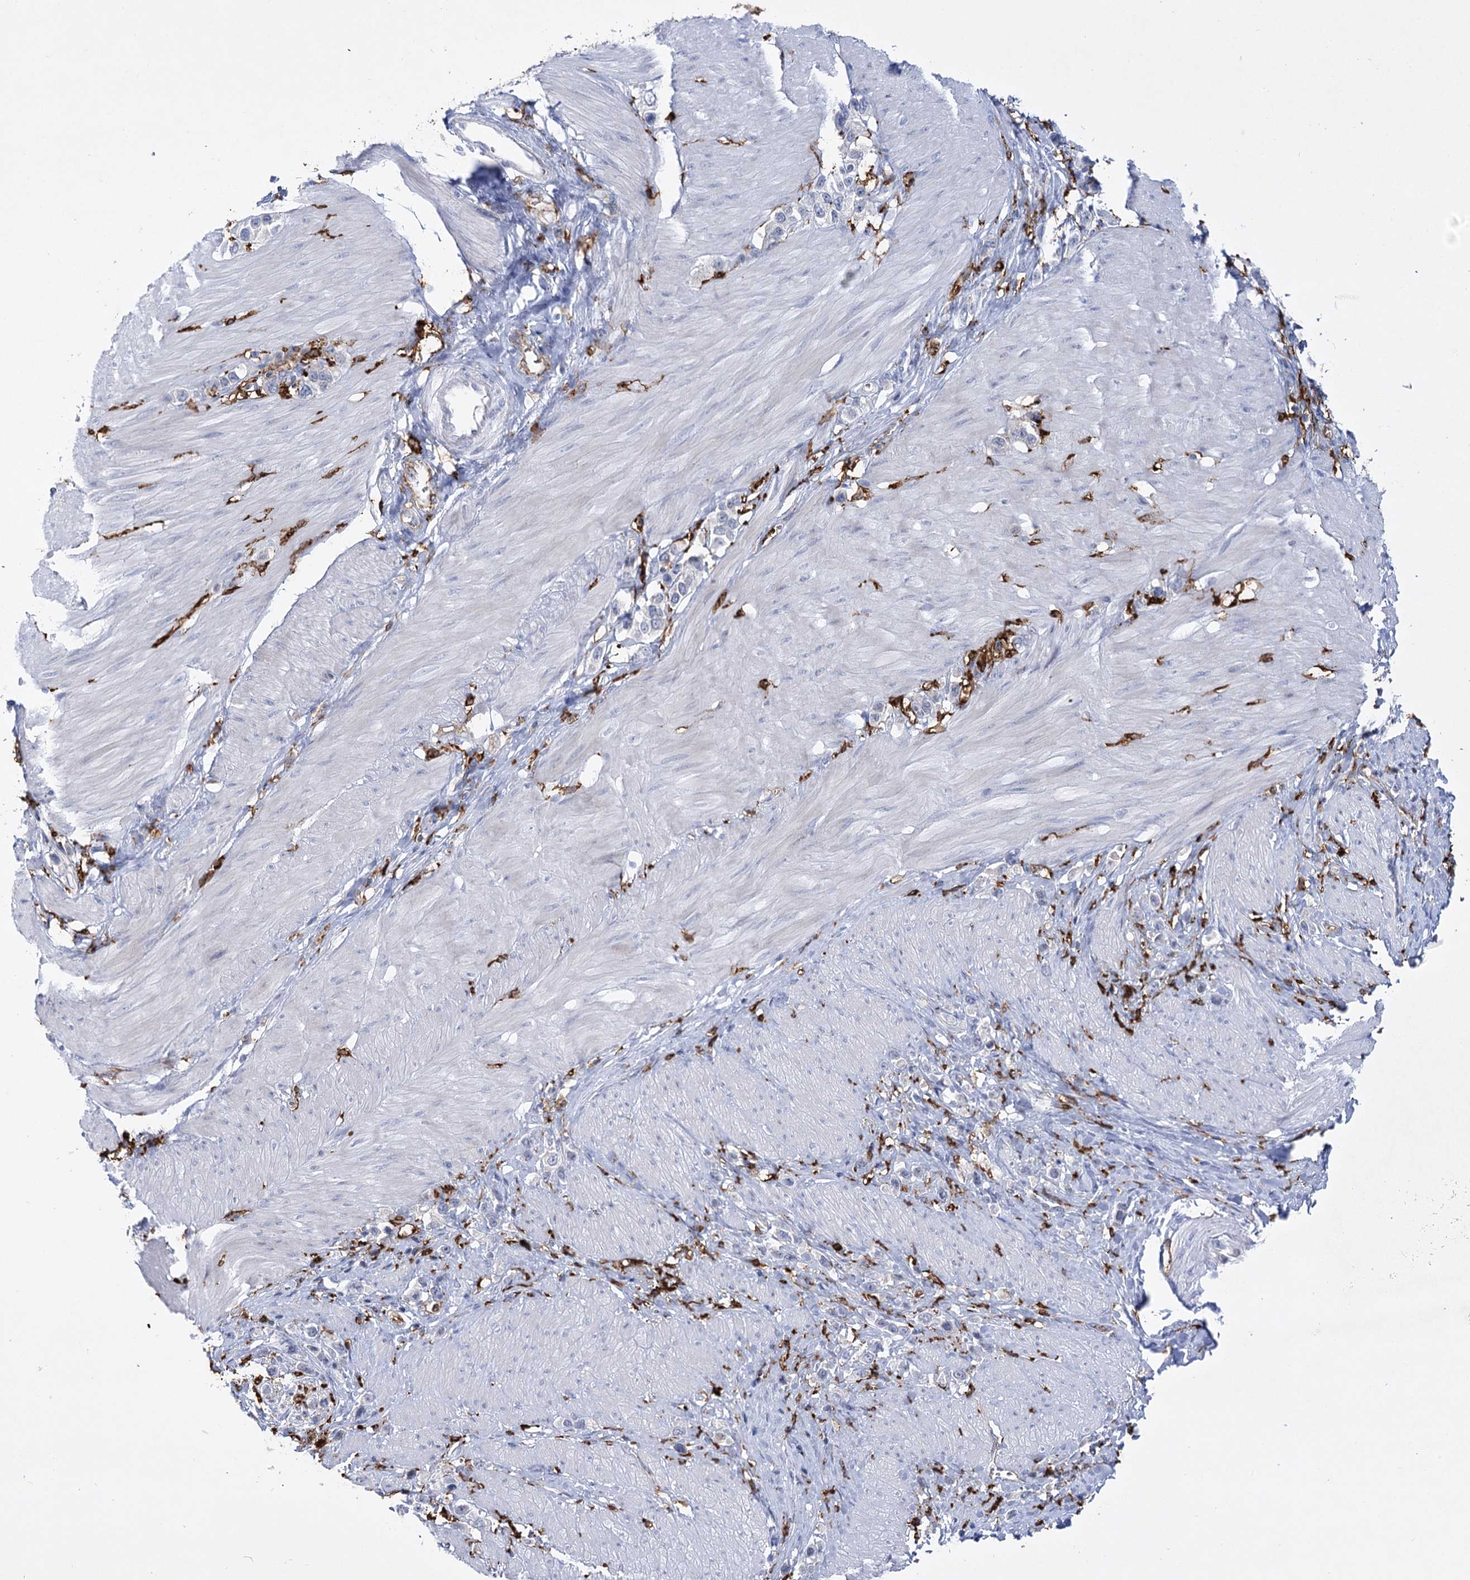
{"staining": {"intensity": "negative", "quantity": "none", "location": "none"}, "tissue": "stomach cancer", "cell_type": "Tumor cells", "image_type": "cancer", "snomed": [{"axis": "morphology", "description": "Normal tissue, NOS"}, {"axis": "morphology", "description": "Adenocarcinoma, NOS"}, {"axis": "topography", "description": "Stomach, upper"}, {"axis": "topography", "description": "Stomach"}], "caption": "Immunohistochemistry micrograph of neoplastic tissue: human stomach cancer stained with DAB (3,3'-diaminobenzidine) demonstrates no significant protein positivity in tumor cells.", "gene": "PIWIL4", "patient": {"sex": "female", "age": 65}}